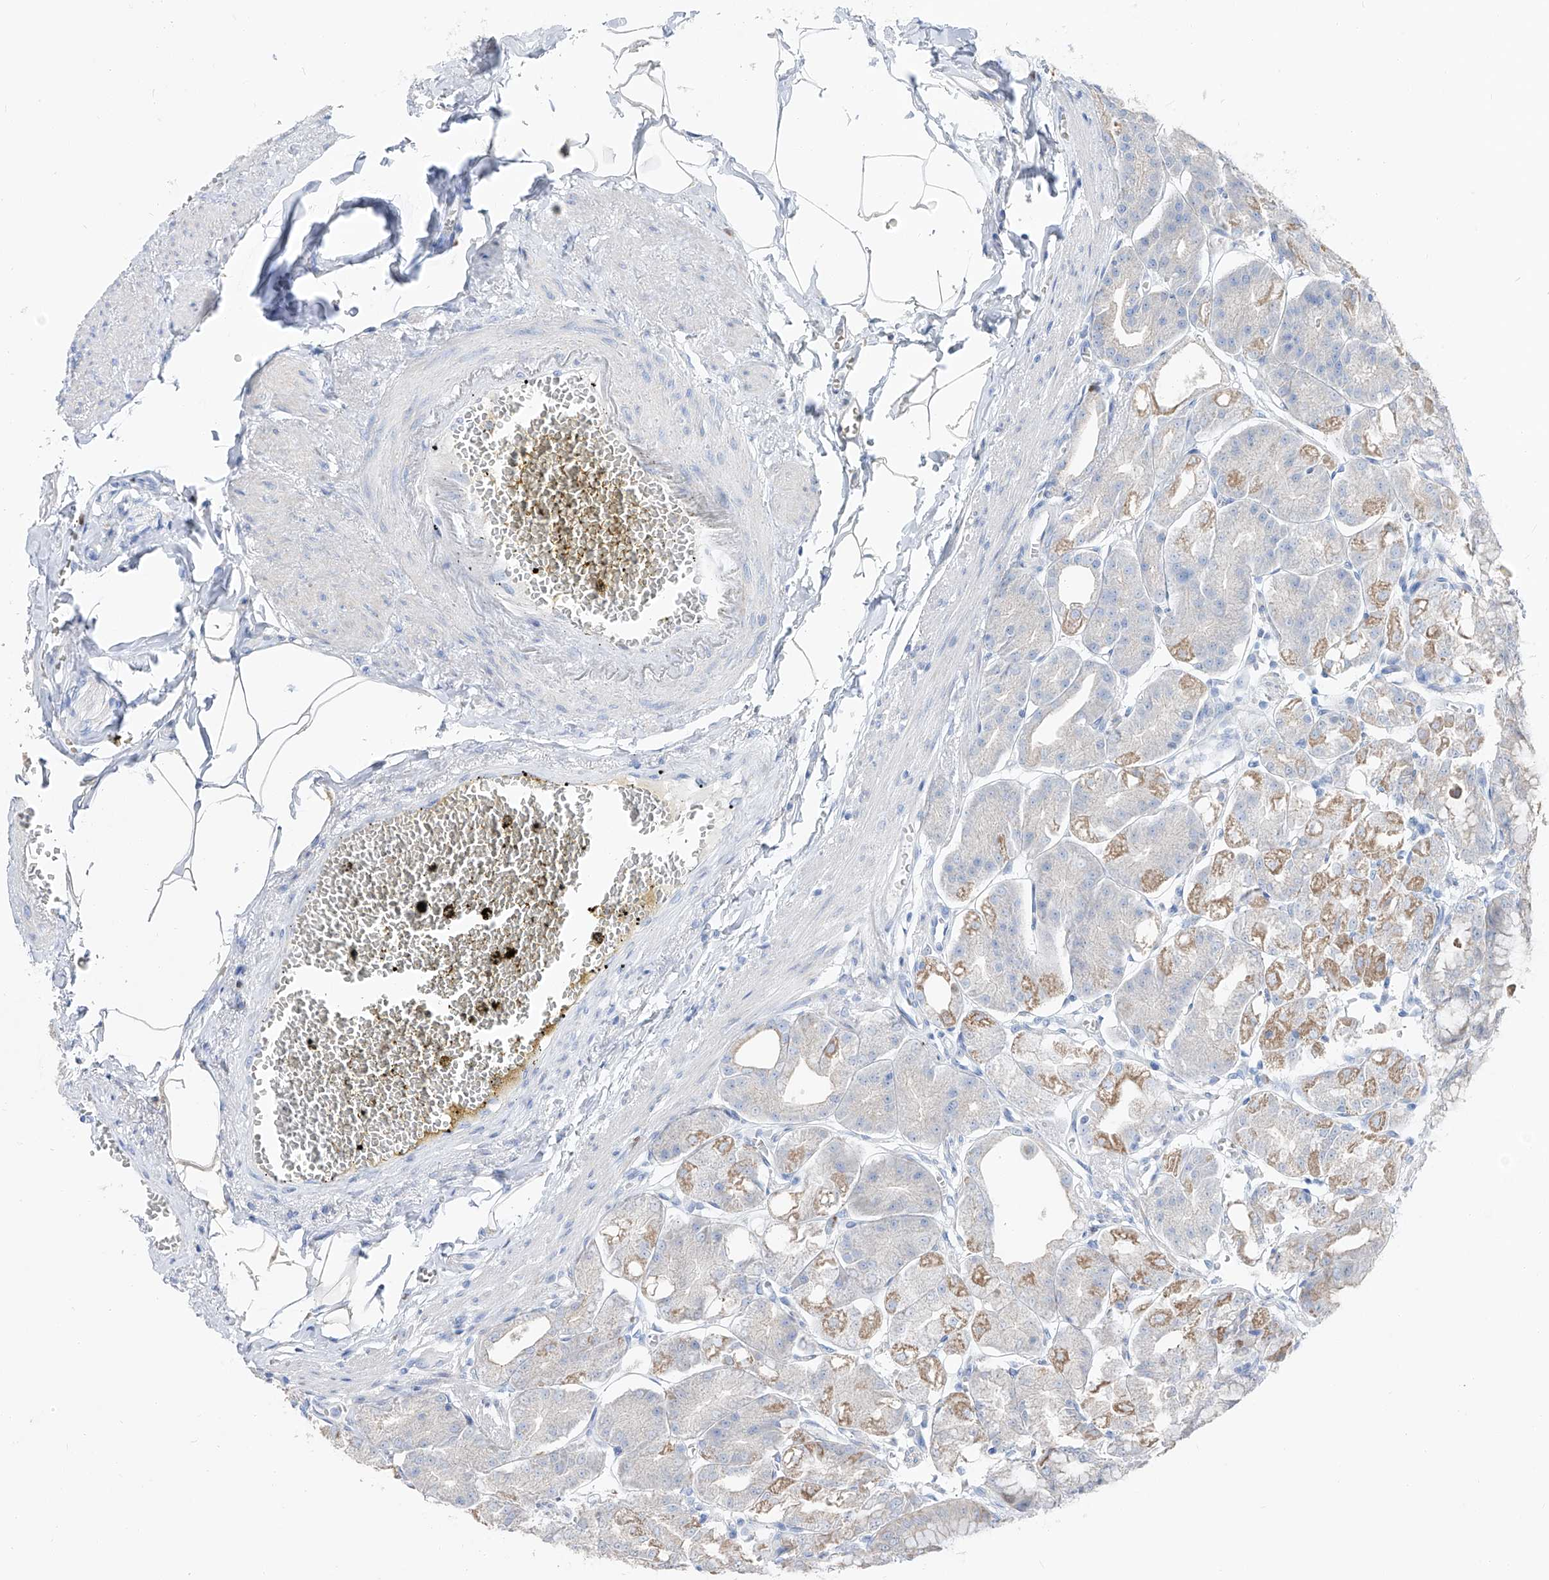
{"staining": {"intensity": "moderate", "quantity": "25%-75%", "location": "cytoplasmic/membranous,nuclear"}, "tissue": "stomach", "cell_type": "Glandular cells", "image_type": "normal", "snomed": [{"axis": "morphology", "description": "Normal tissue, NOS"}, {"axis": "topography", "description": "Stomach, lower"}], "caption": "About 25%-75% of glandular cells in normal human stomach reveal moderate cytoplasmic/membranous,nuclear protein positivity as visualized by brown immunohistochemical staining.", "gene": "FRS3", "patient": {"sex": "male", "age": 71}}